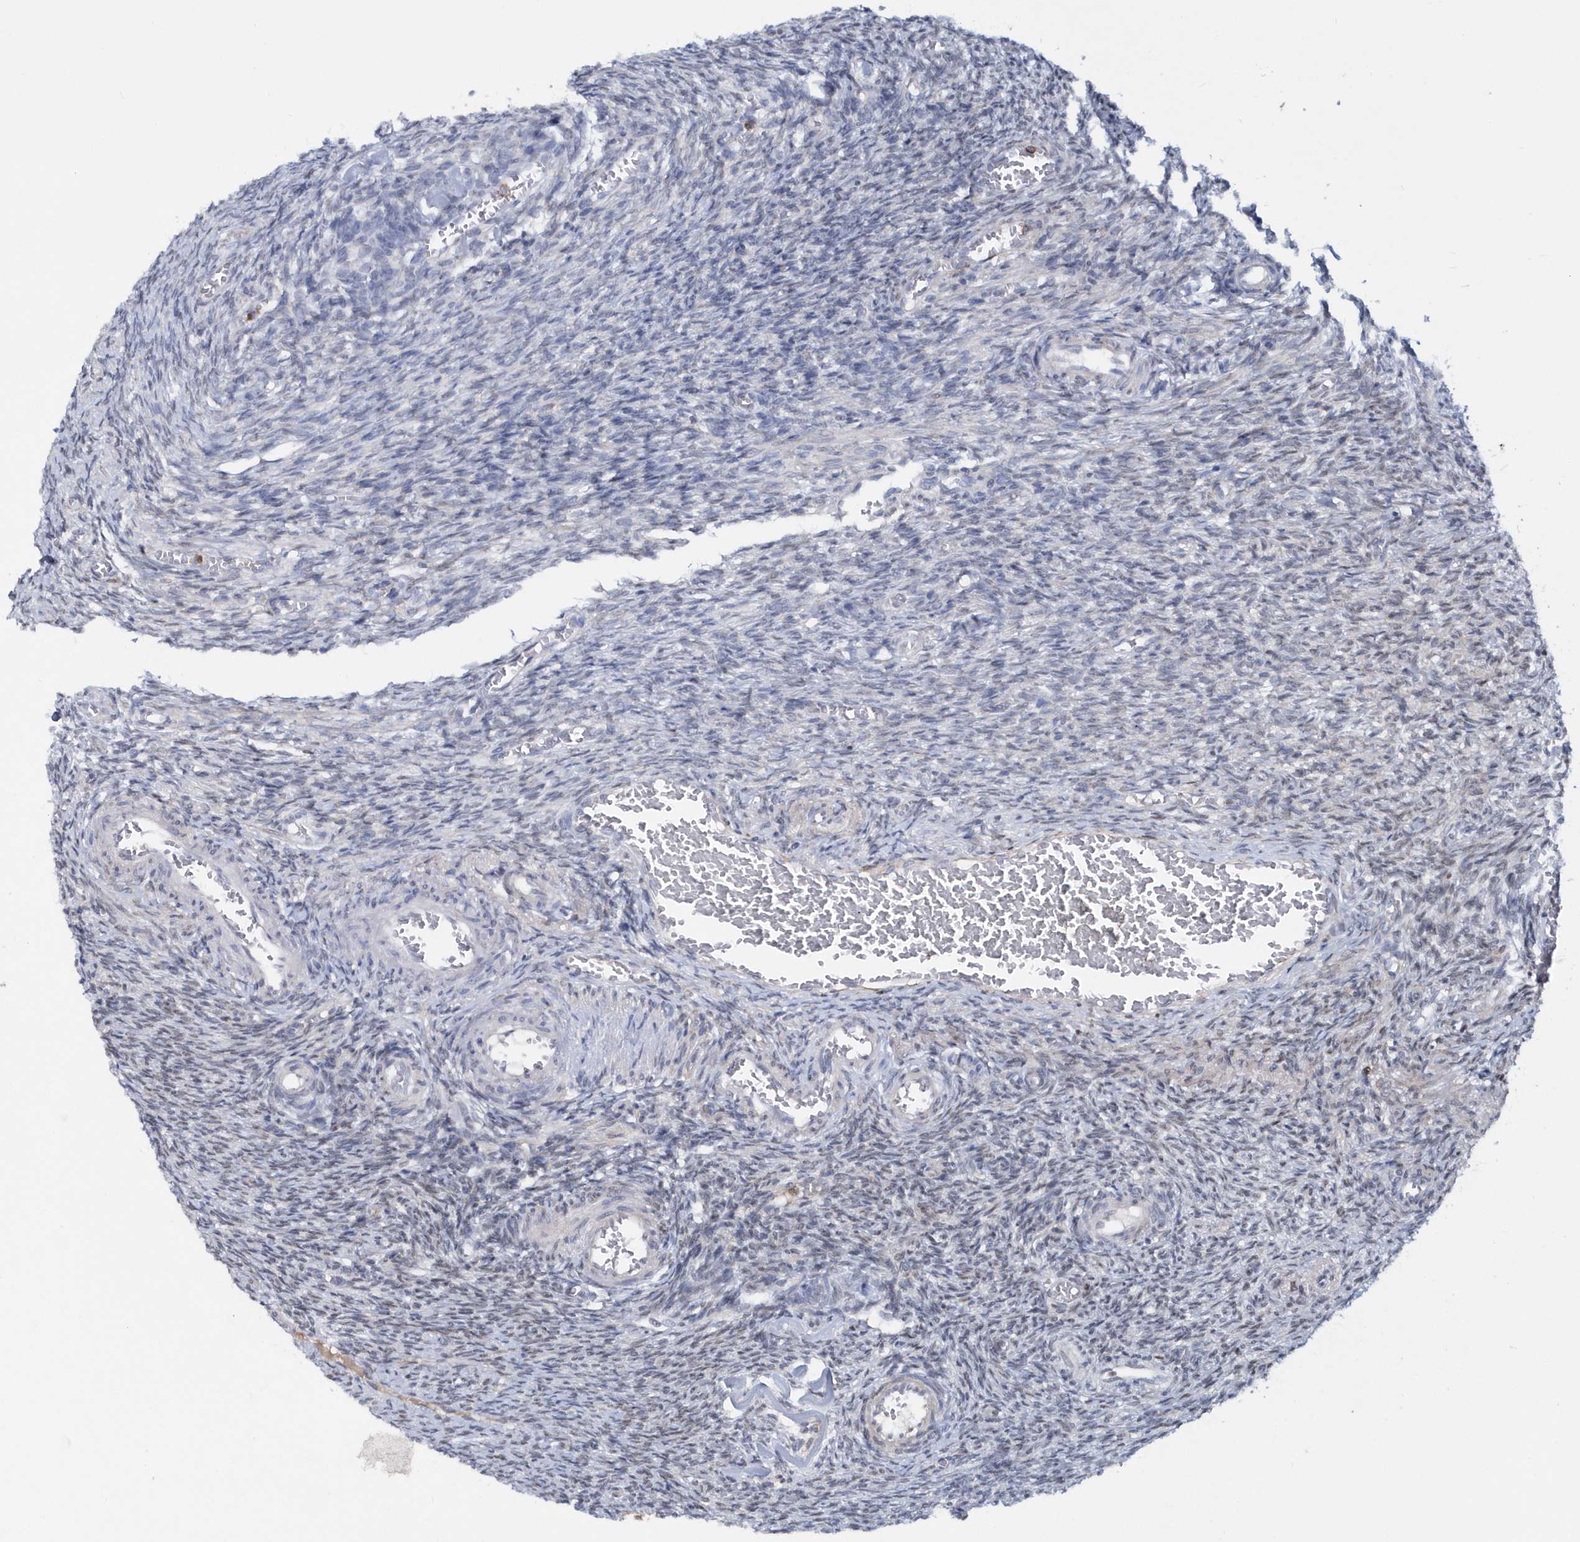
{"staining": {"intensity": "negative", "quantity": "none", "location": "none"}, "tissue": "ovary", "cell_type": "Follicle cells", "image_type": "normal", "snomed": [{"axis": "morphology", "description": "Normal tissue, NOS"}, {"axis": "topography", "description": "Ovary"}], "caption": "IHC of unremarkable ovary reveals no positivity in follicle cells. (DAB IHC, high magnification).", "gene": "ASCL4", "patient": {"sex": "female", "age": 27}}